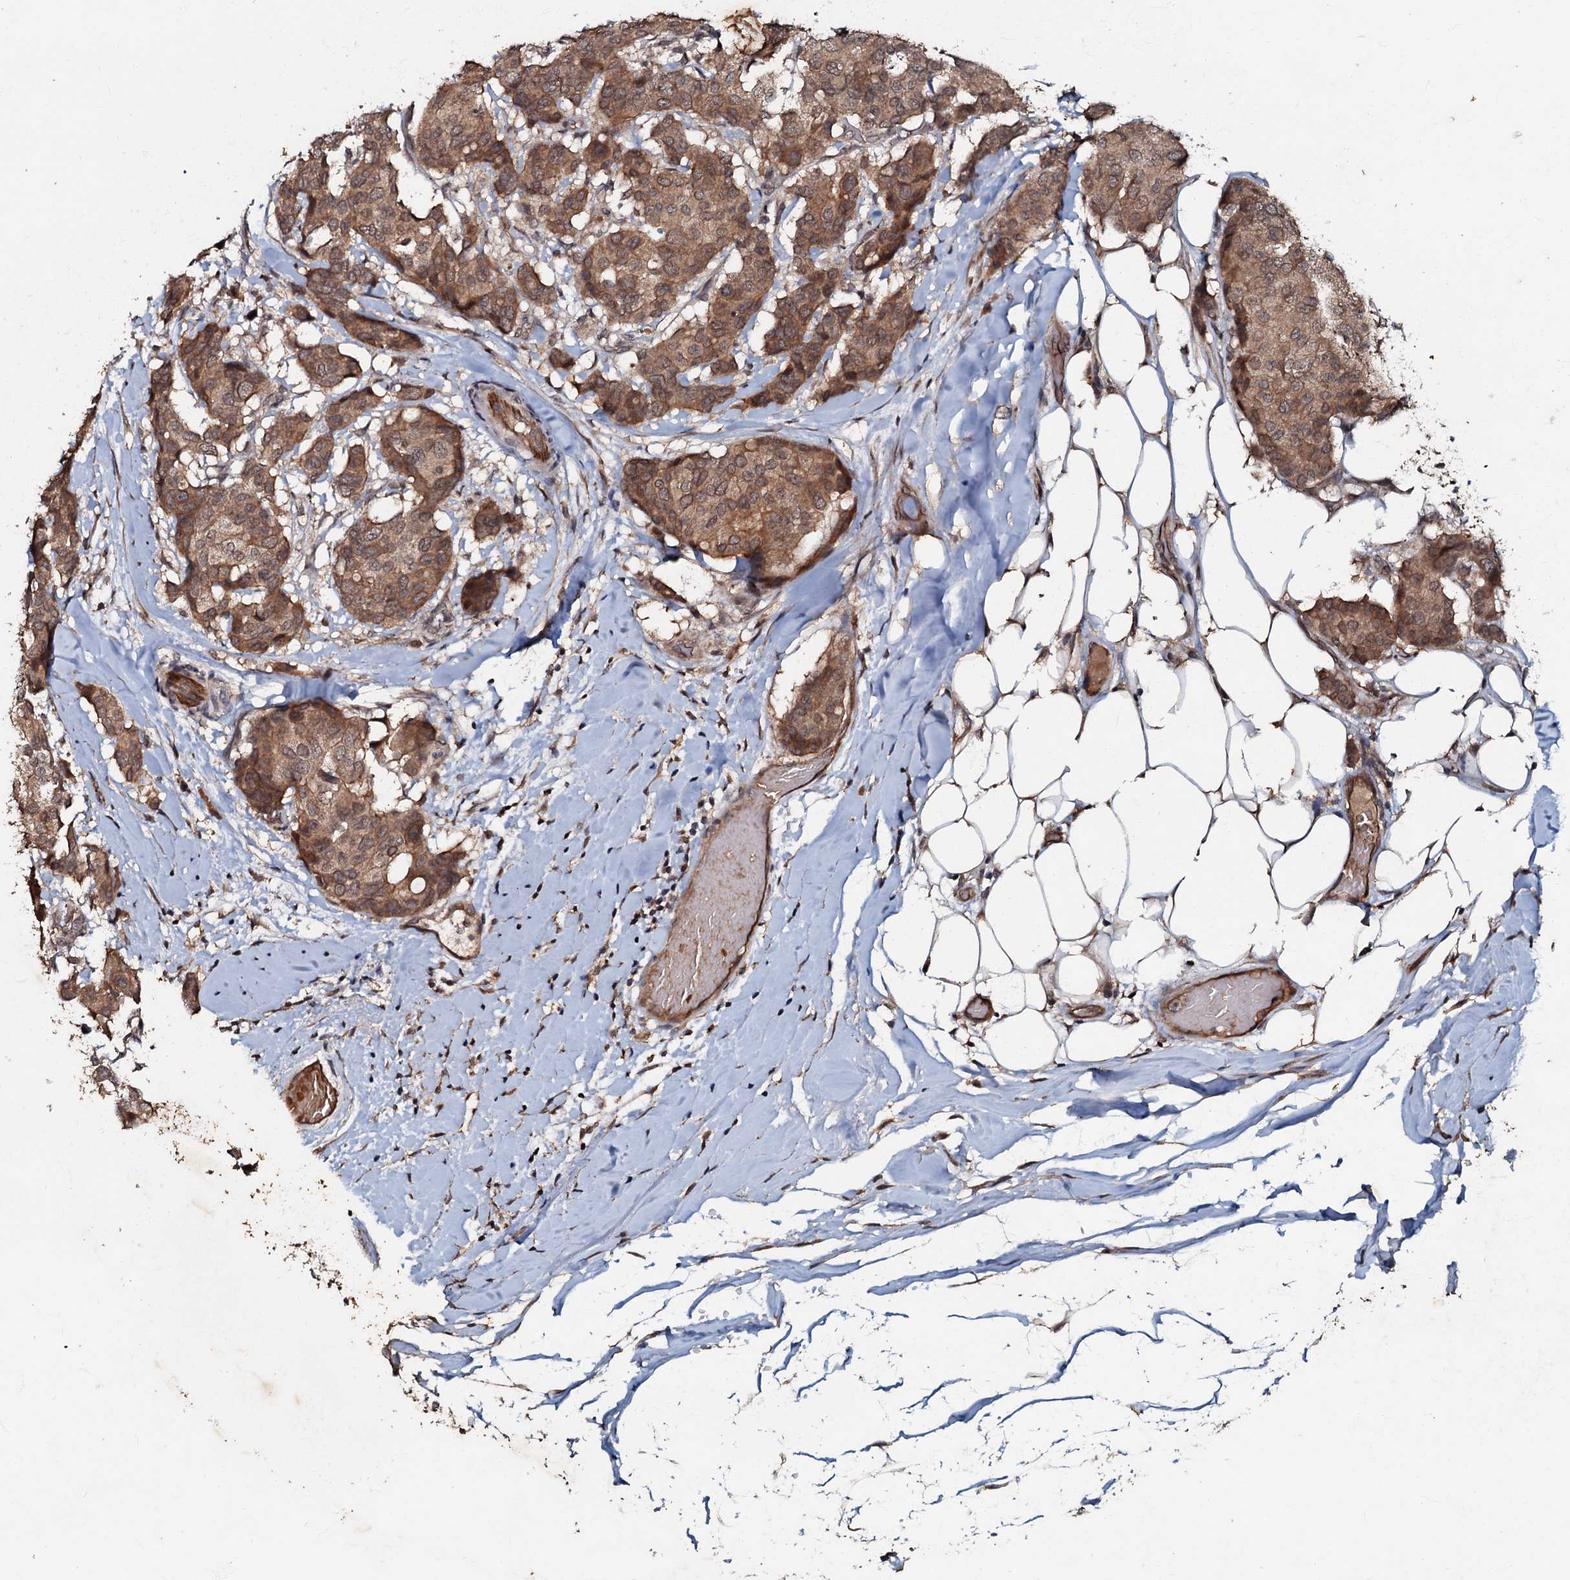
{"staining": {"intensity": "moderate", "quantity": ">75%", "location": "cytoplasmic/membranous"}, "tissue": "breast cancer", "cell_type": "Tumor cells", "image_type": "cancer", "snomed": [{"axis": "morphology", "description": "Duct carcinoma"}, {"axis": "topography", "description": "Breast"}], "caption": "Human breast infiltrating ductal carcinoma stained for a protein (brown) shows moderate cytoplasmic/membranous positive positivity in about >75% of tumor cells.", "gene": "MANSC4", "patient": {"sex": "female", "age": 75}}